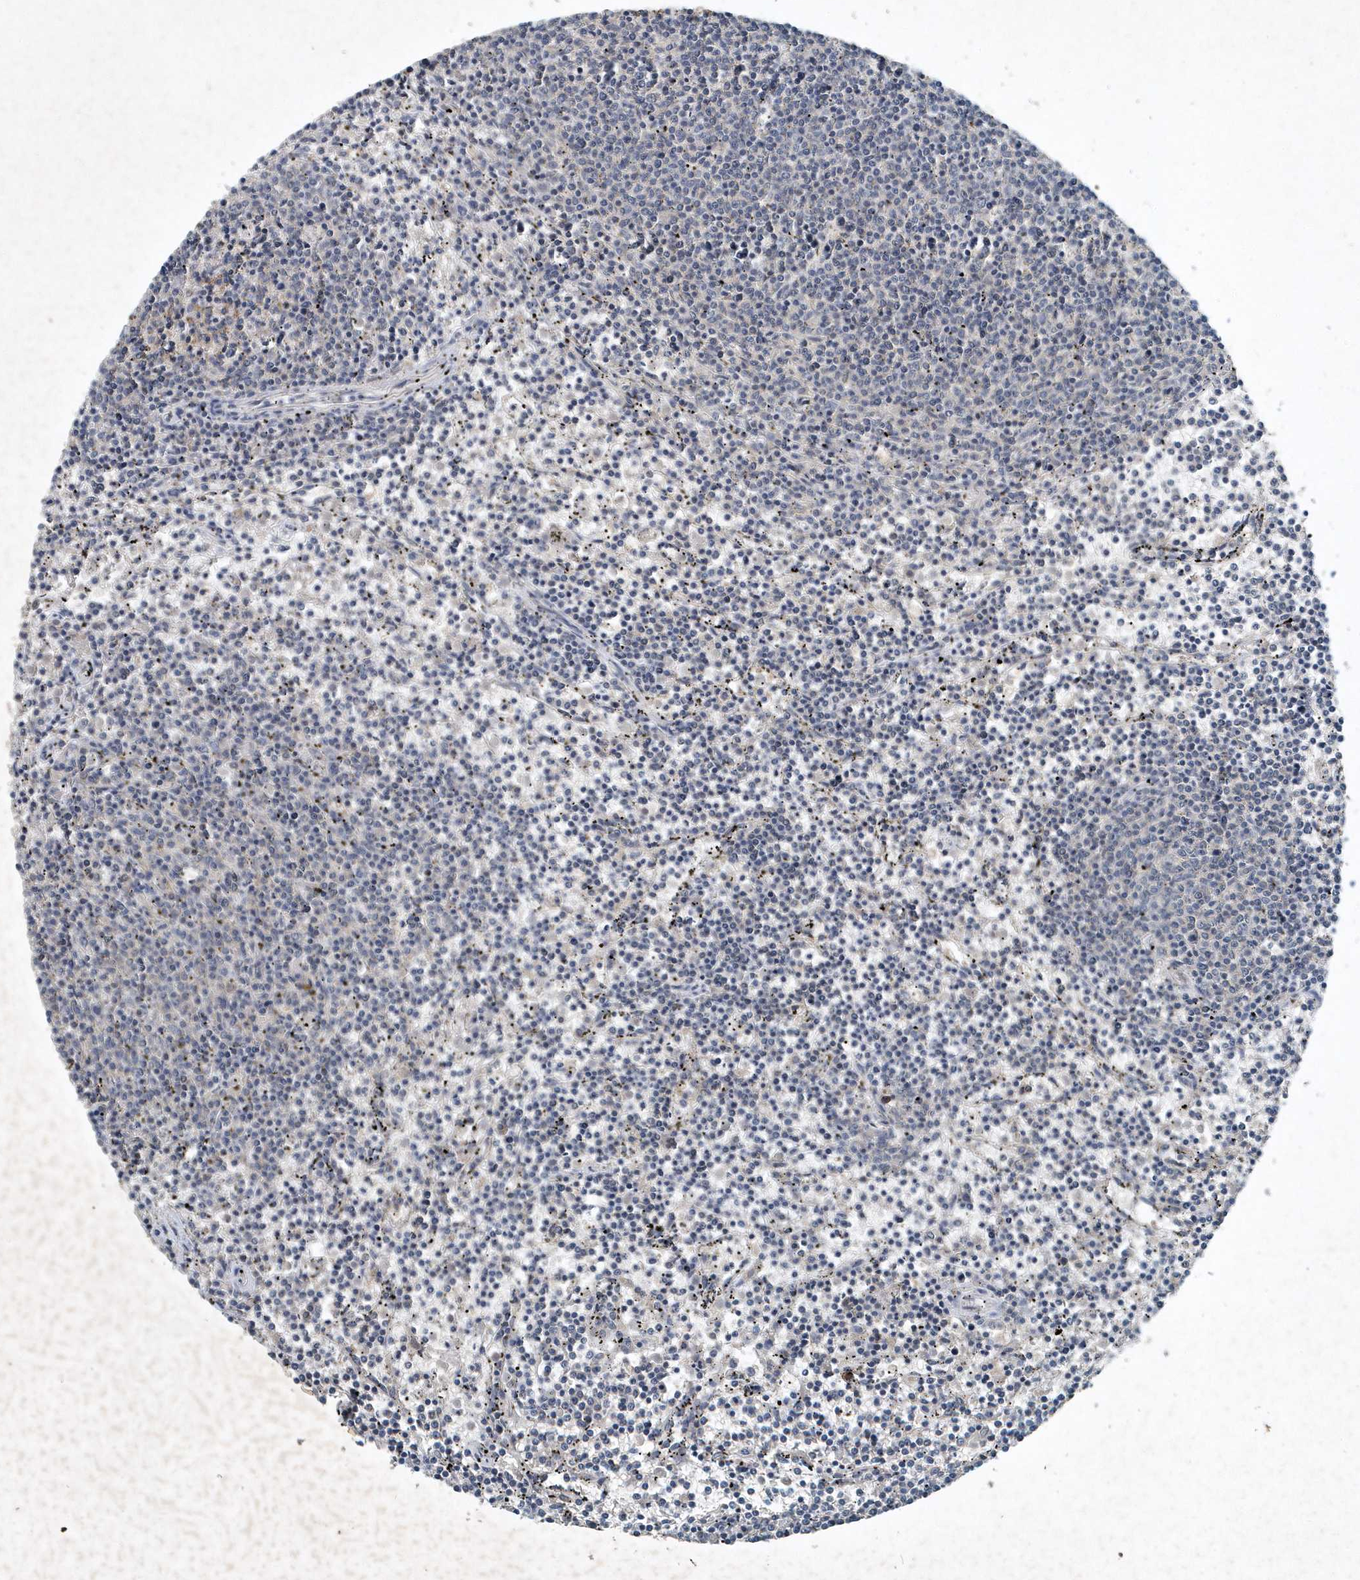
{"staining": {"intensity": "negative", "quantity": "none", "location": "none"}, "tissue": "lymphoma", "cell_type": "Tumor cells", "image_type": "cancer", "snomed": [{"axis": "morphology", "description": "Malignant lymphoma, non-Hodgkin's type, Low grade"}, {"axis": "topography", "description": "Spleen"}], "caption": "This is an IHC image of human lymphoma. There is no staining in tumor cells.", "gene": "SCFD2", "patient": {"sex": "female", "age": 50}}